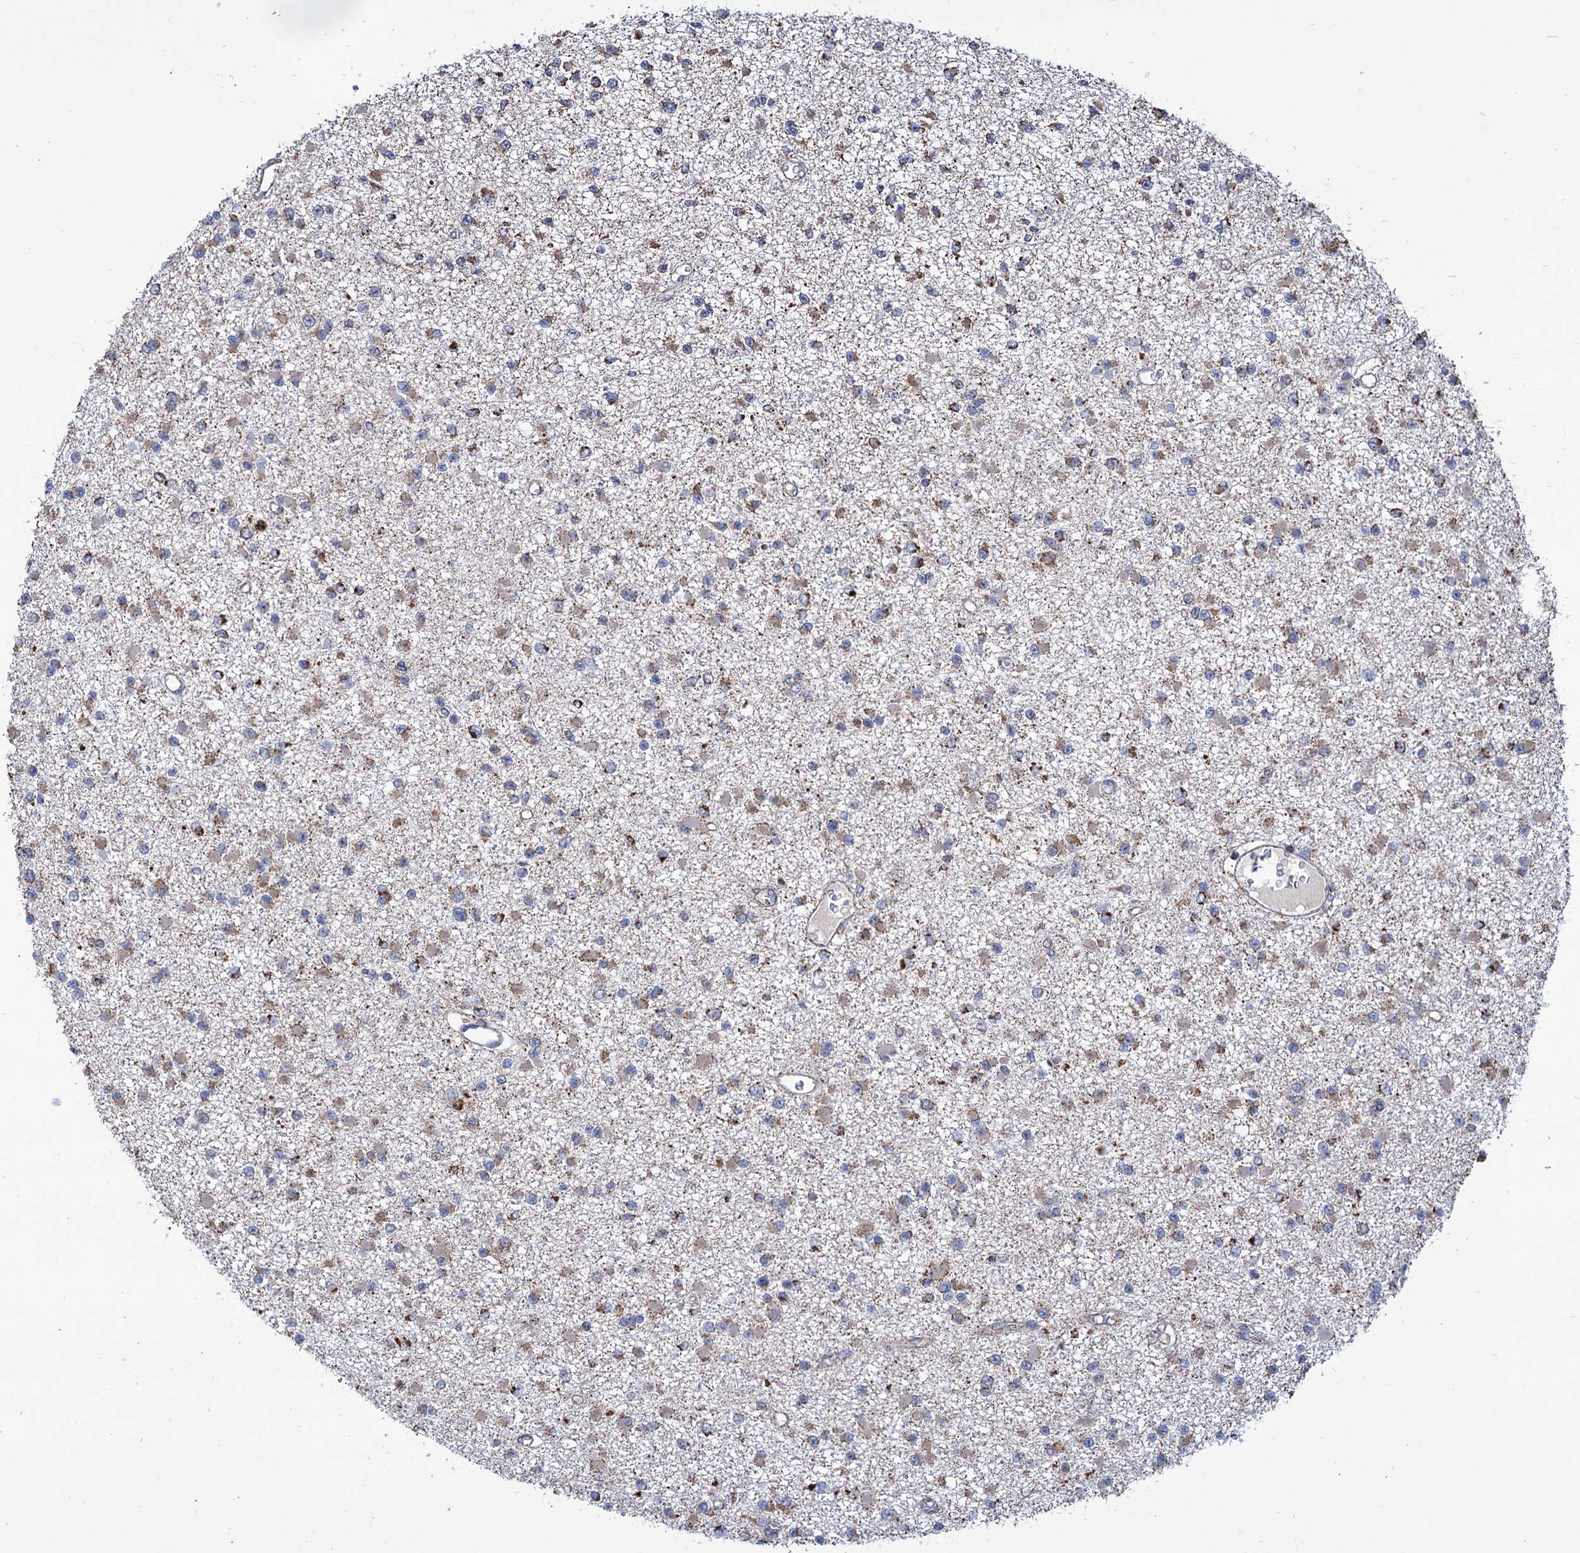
{"staining": {"intensity": "strong", "quantity": "<25%", "location": "cytoplasmic/membranous"}, "tissue": "glioma", "cell_type": "Tumor cells", "image_type": "cancer", "snomed": [{"axis": "morphology", "description": "Glioma, malignant, Low grade"}, {"axis": "topography", "description": "Brain"}], "caption": "Tumor cells show strong cytoplasmic/membranous positivity in about <25% of cells in glioma.", "gene": "ABHD10", "patient": {"sex": "female", "age": 22}}